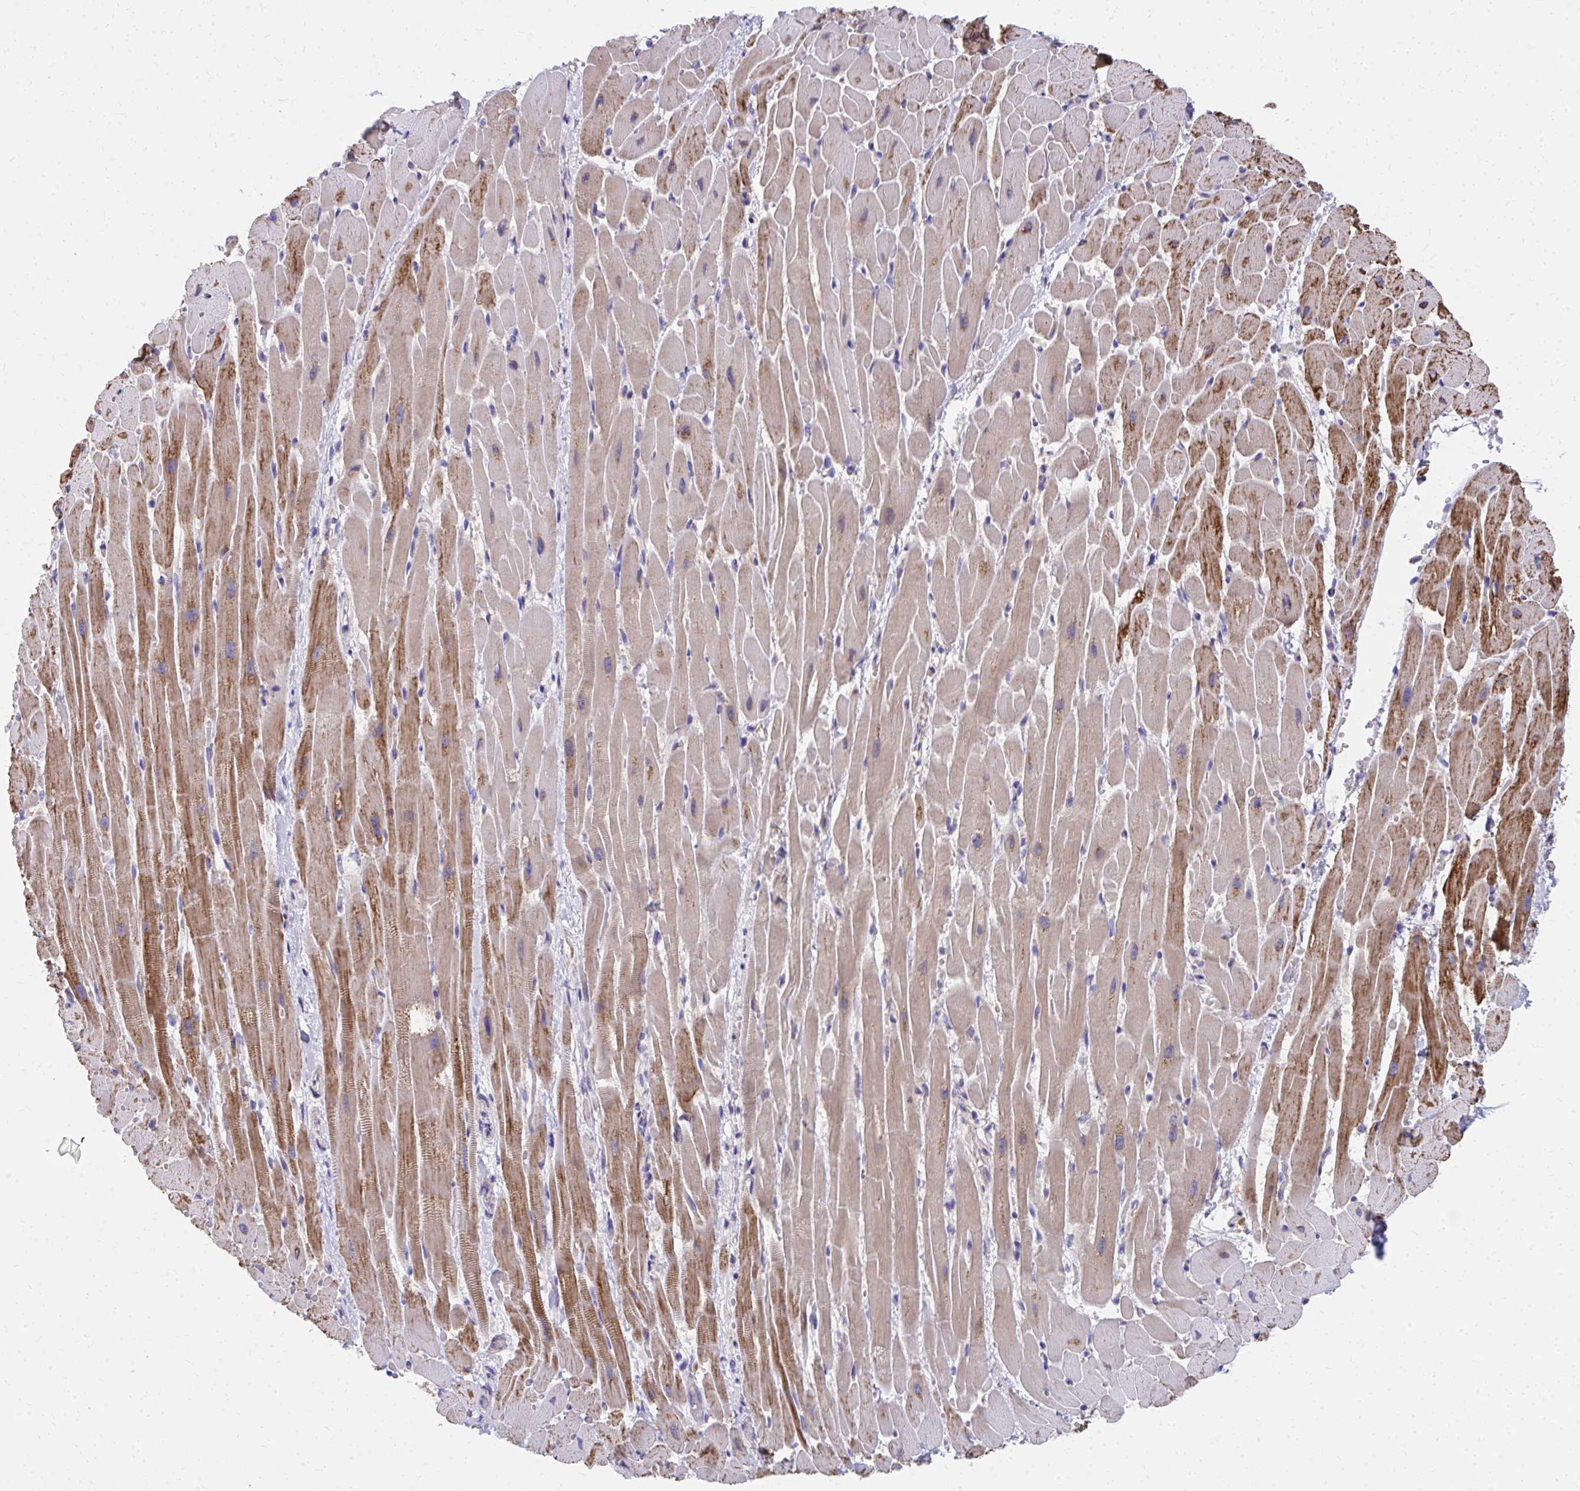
{"staining": {"intensity": "strong", "quantity": "25%-75%", "location": "cytoplasmic/membranous"}, "tissue": "heart muscle", "cell_type": "Cardiomyocytes", "image_type": "normal", "snomed": [{"axis": "morphology", "description": "Normal tissue, NOS"}, {"axis": "topography", "description": "Heart"}], "caption": "Immunohistochemistry (IHC) image of normal human heart muscle stained for a protein (brown), which exhibits high levels of strong cytoplasmic/membranous positivity in about 25%-75% of cardiomyocytes.", "gene": "IL37", "patient": {"sex": "male", "age": 37}}